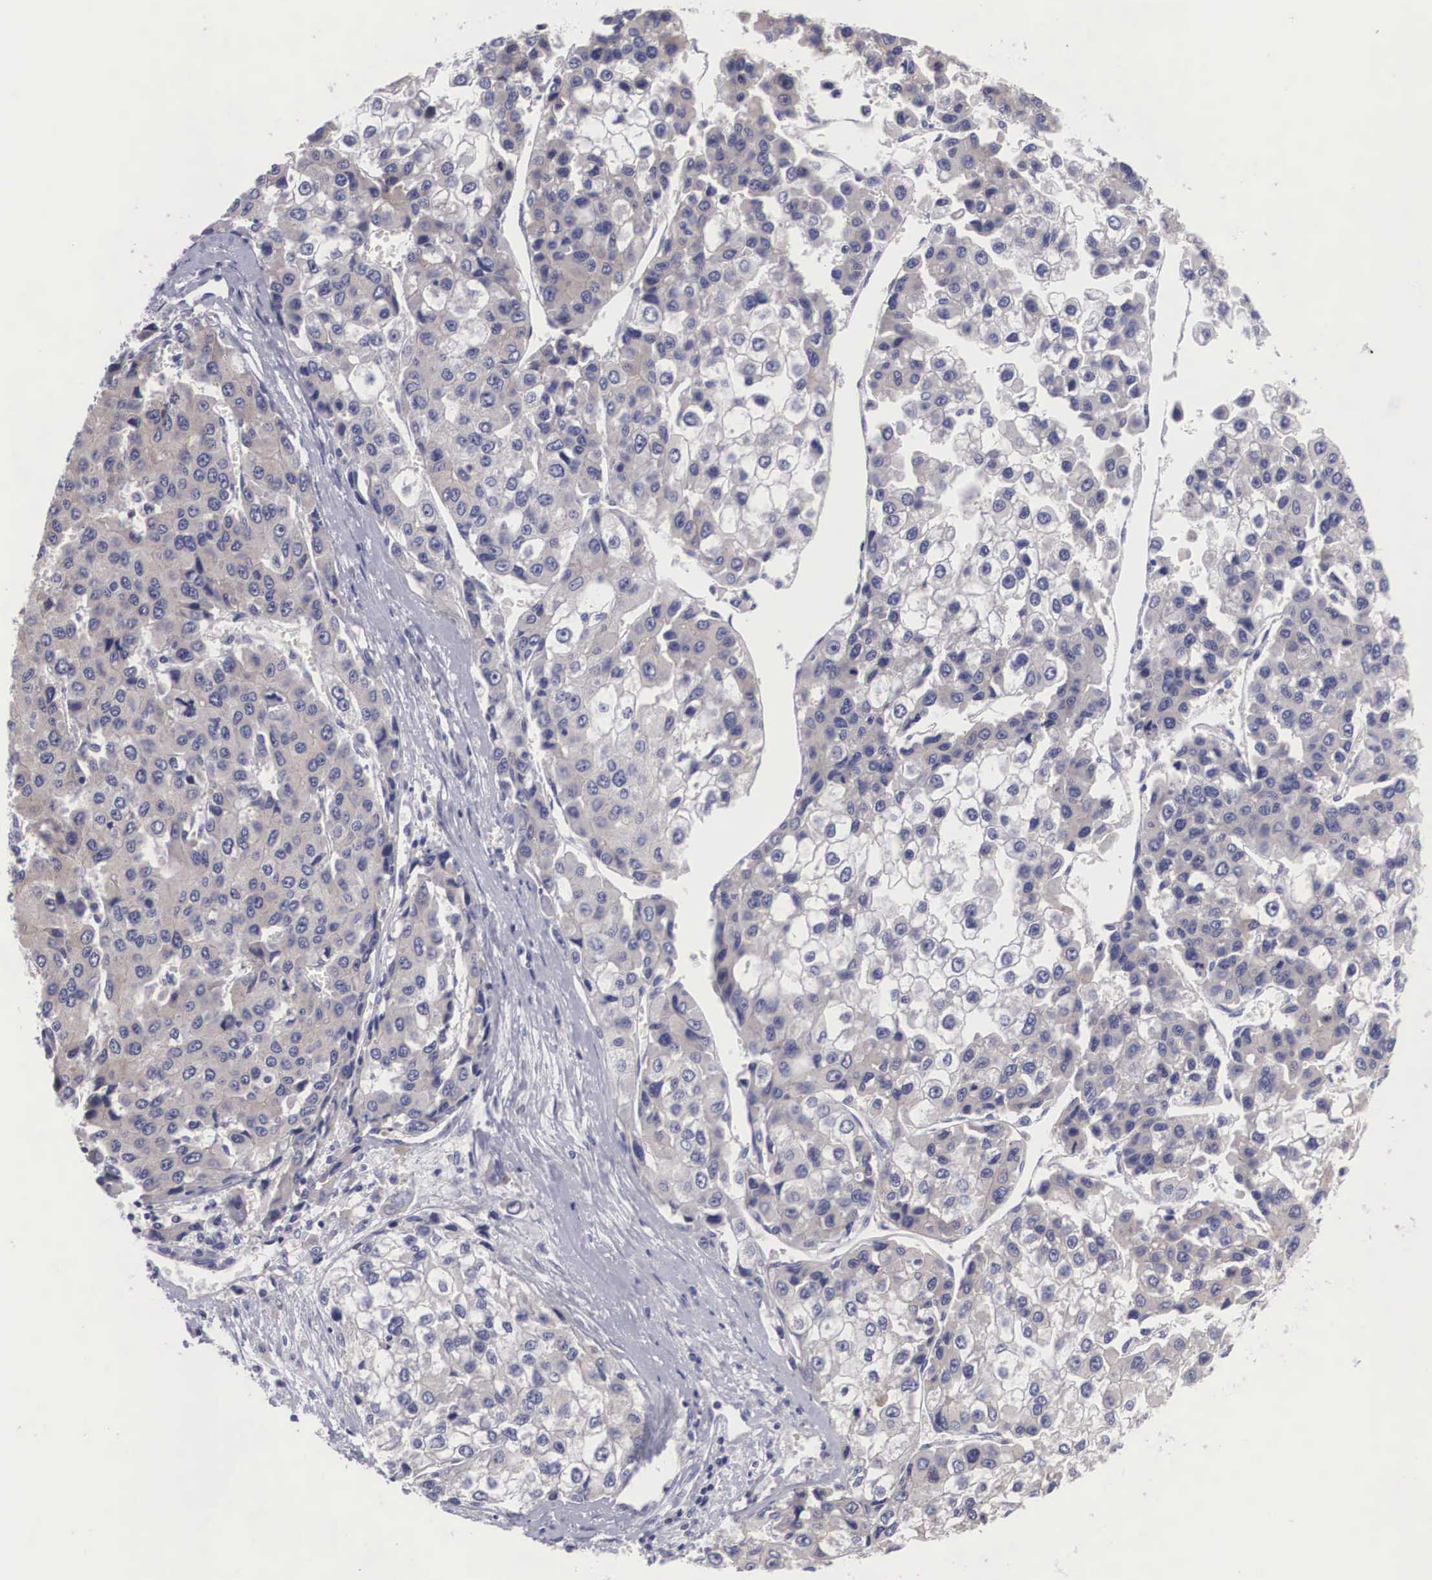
{"staining": {"intensity": "negative", "quantity": "none", "location": "none"}, "tissue": "liver cancer", "cell_type": "Tumor cells", "image_type": "cancer", "snomed": [{"axis": "morphology", "description": "Carcinoma, Hepatocellular, NOS"}, {"axis": "topography", "description": "Liver"}], "caption": "Tumor cells are negative for brown protein staining in liver cancer.", "gene": "TXLNG", "patient": {"sex": "female", "age": 66}}